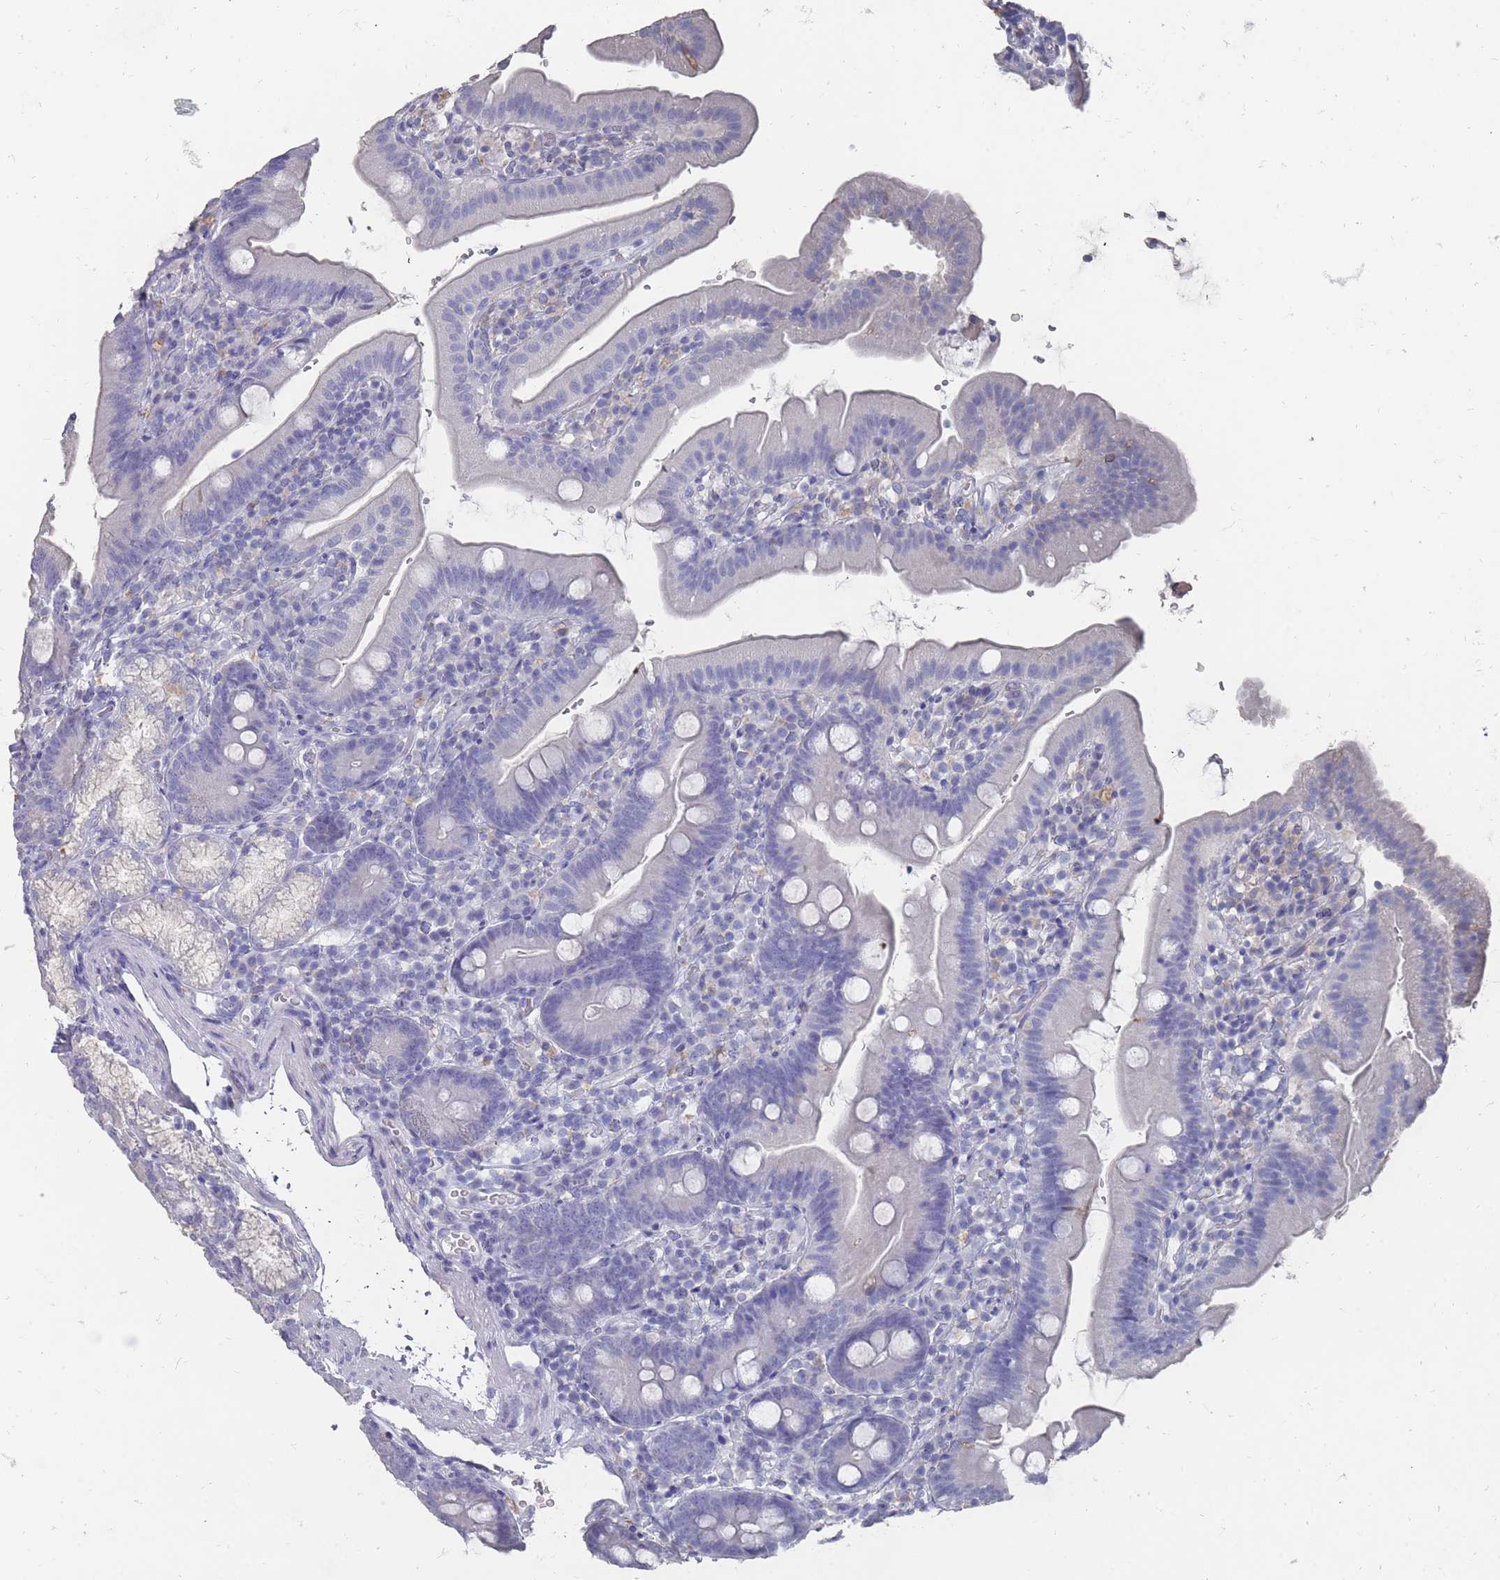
{"staining": {"intensity": "negative", "quantity": "none", "location": "none"}, "tissue": "duodenum", "cell_type": "Glandular cells", "image_type": "normal", "snomed": [{"axis": "morphology", "description": "Normal tissue, NOS"}, {"axis": "topography", "description": "Duodenum"}], "caption": "The histopathology image shows no significant expression in glandular cells of duodenum.", "gene": "OTULINL", "patient": {"sex": "female", "age": 67}}